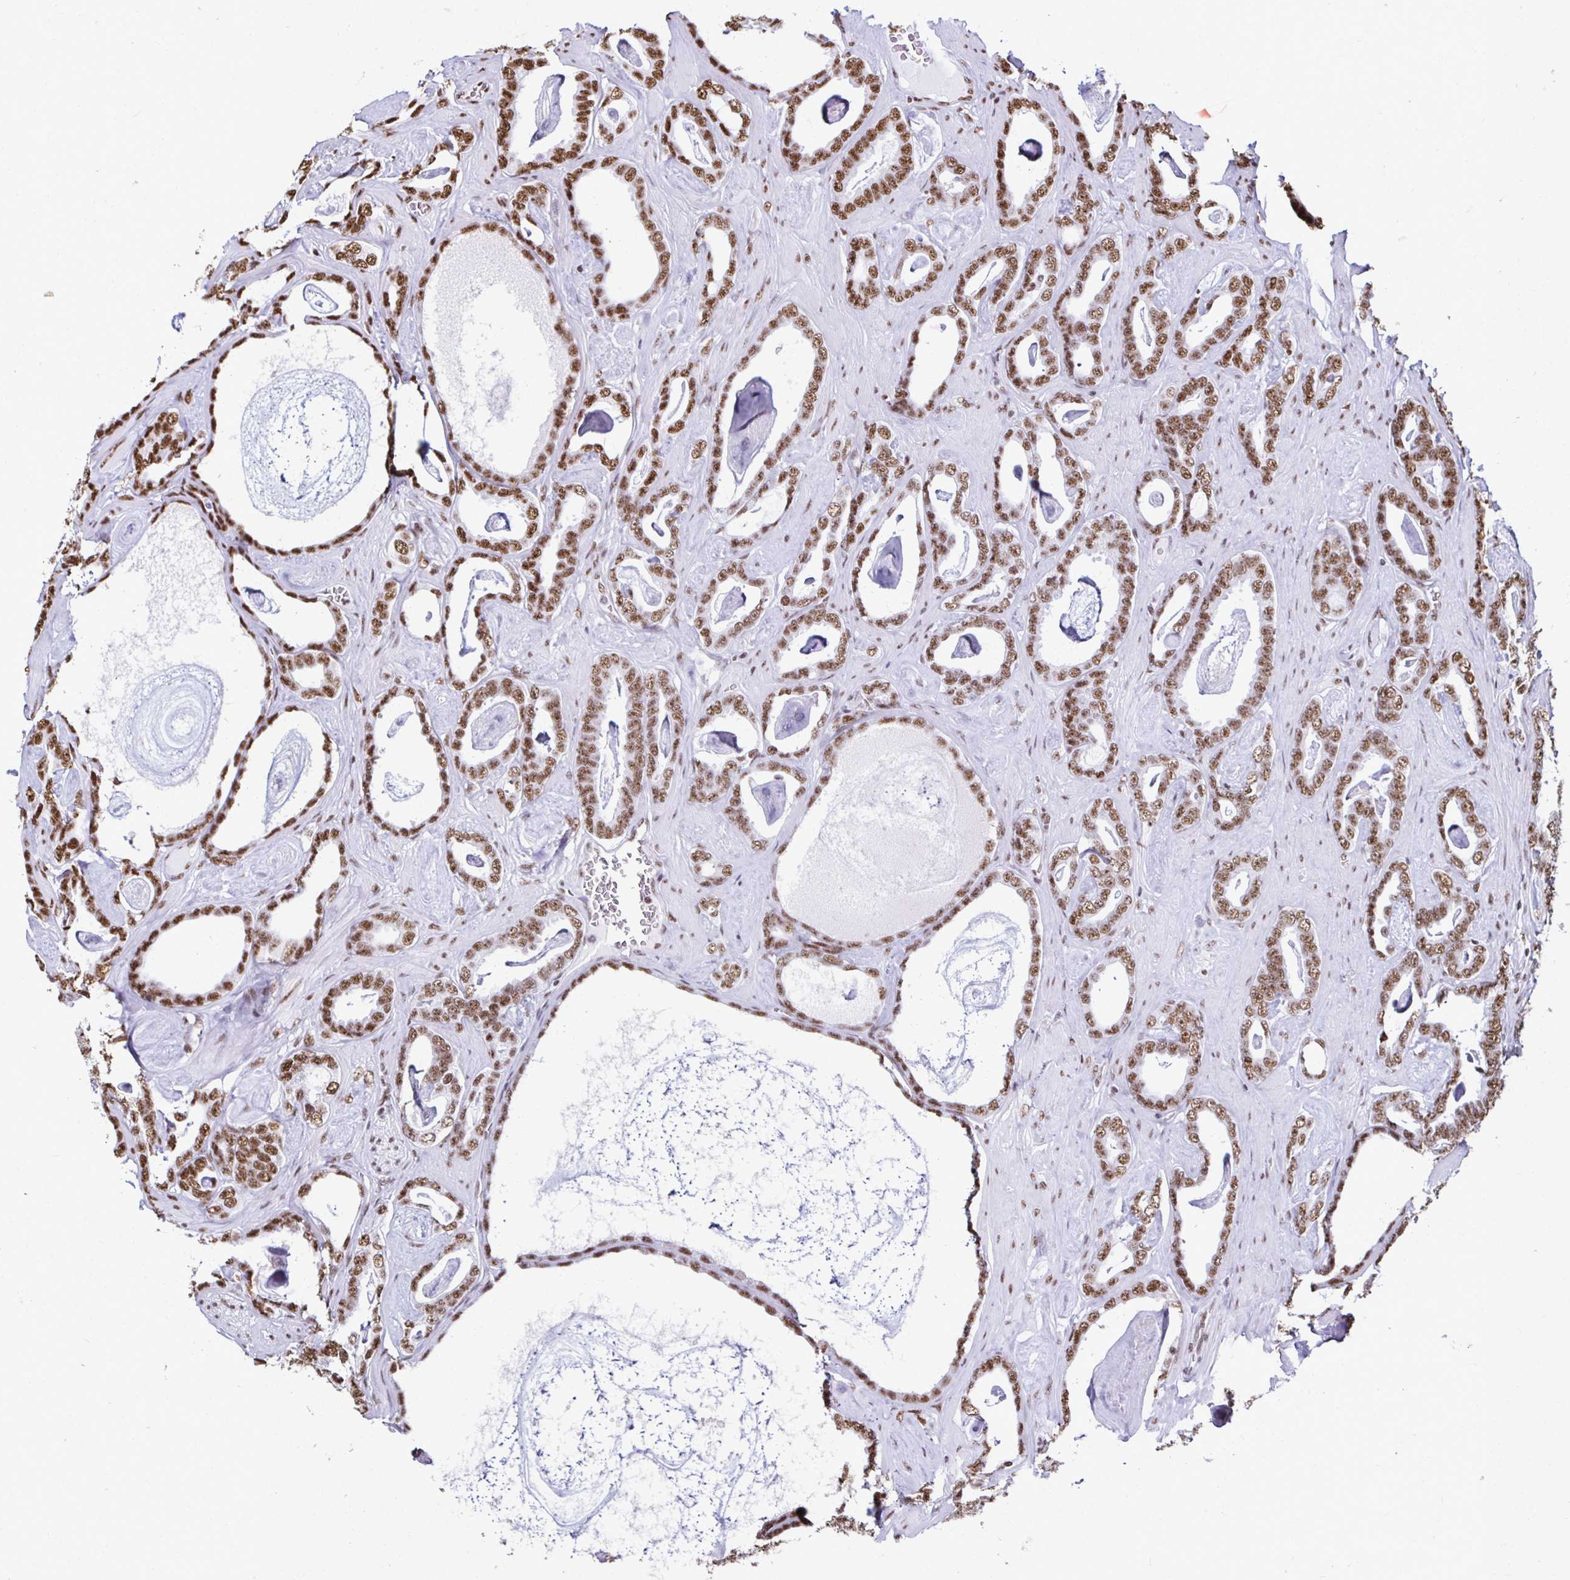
{"staining": {"intensity": "moderate", "quantity": ">75%", "location": "nuclear"}, "tissue": "prostate cancer", "cell_type": "Tumor cells", "image_type": "cancer", "snomed": [{"axis": "morphology", "description": "Adenocarcinoma, High grade"}, {"axis": "topography", "description": "Prostate"}], "caption": "DAB immunohistochemical staining of high-grade adenocarcinoma (prostate) exhibits moderate nuclear protein staining in about >75% of tumor cells.", "gene": "NONO", "patient": {"sex": "male", "age": 63}}